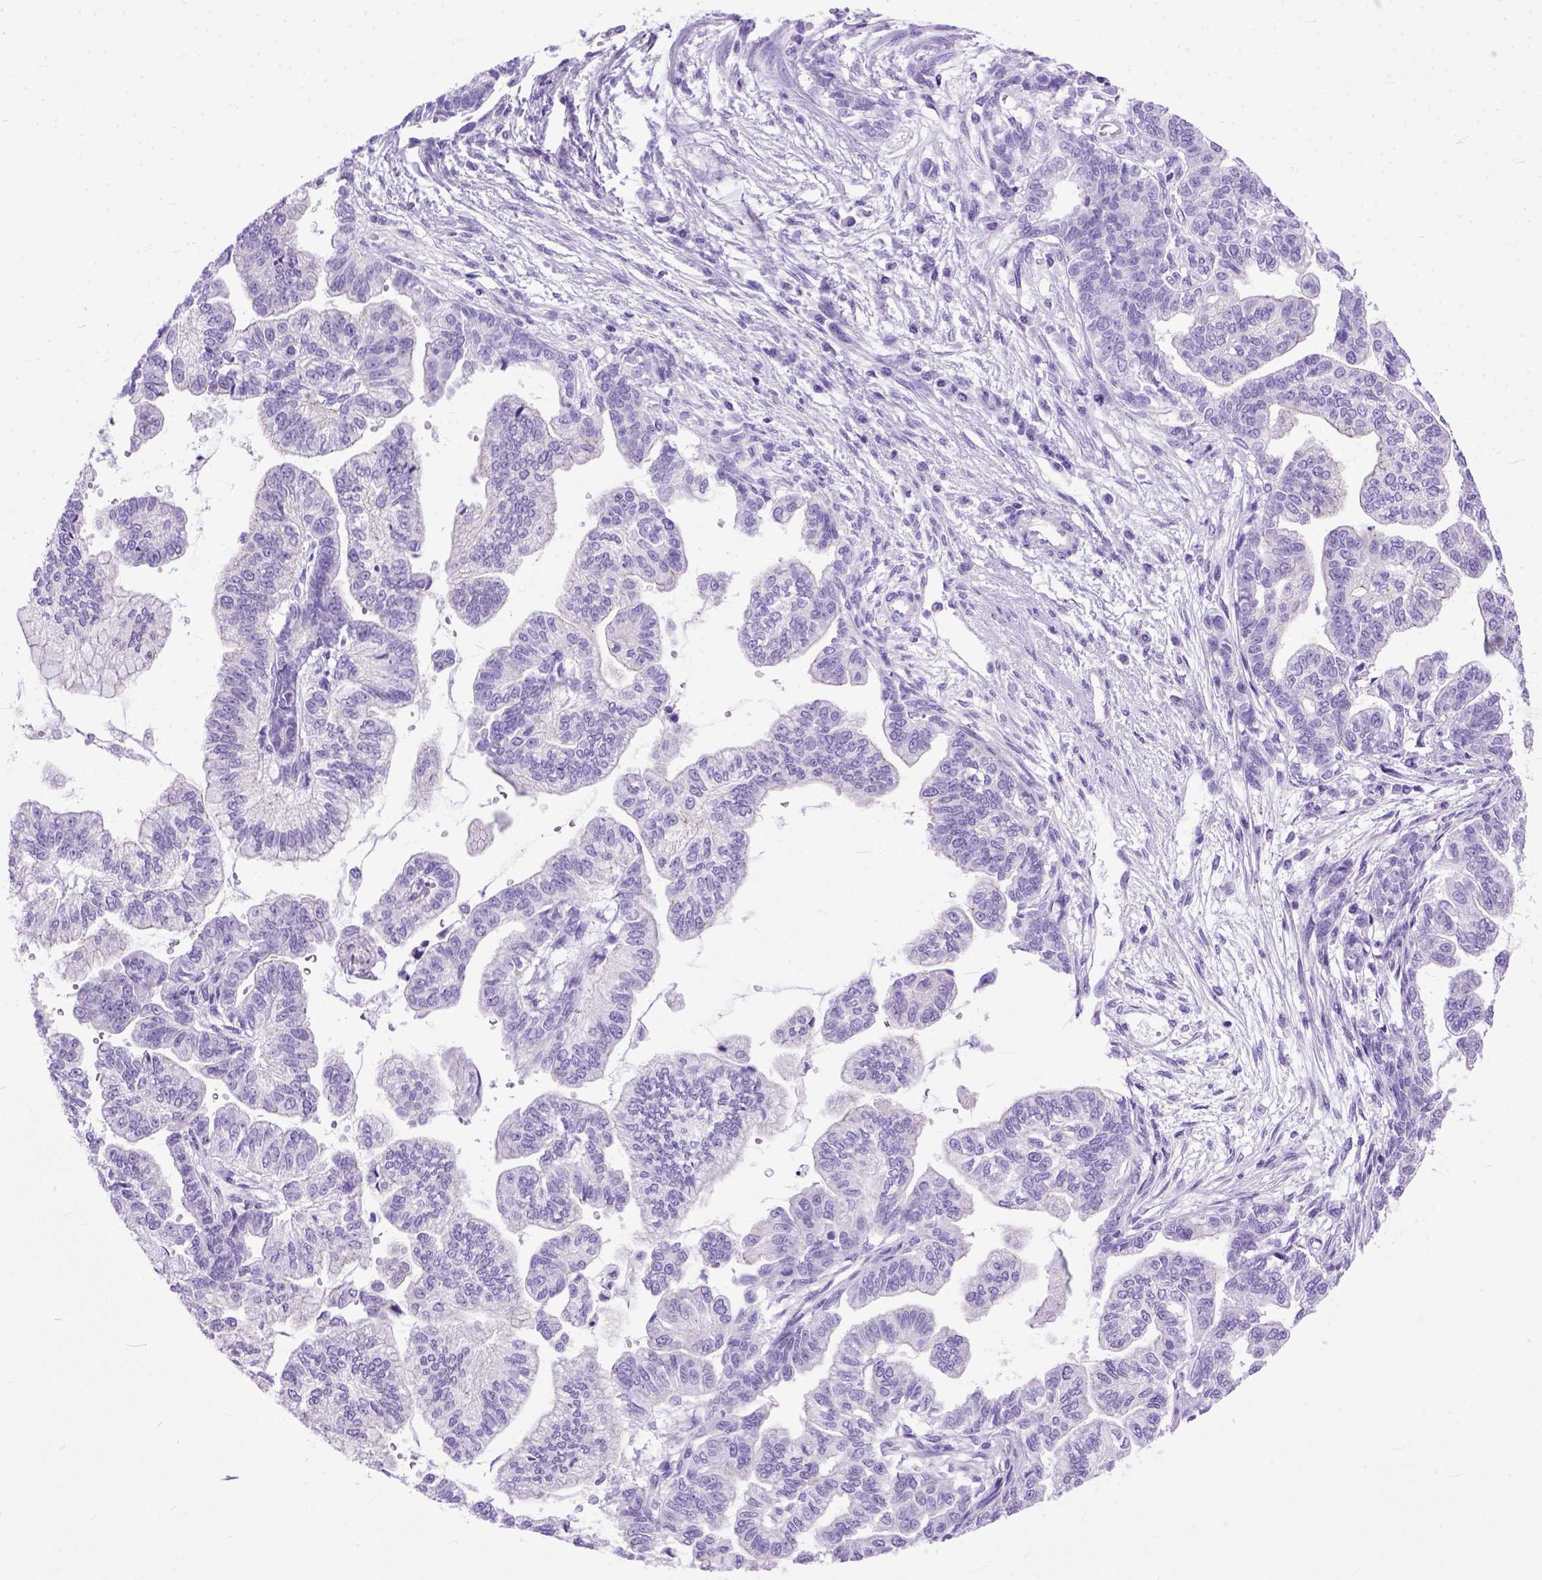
{"staining": {"intensity": "negative", "quantity": "none", "location": "none"}, "tissue": "stomach cancer", "cell_type": "Tumor cells", "image_type": "cancer", "snomed": [{"axis": "morphology", "description": "Adenocarcinoma, NOS"}, {"axis": "topography", "description": "Stomach"}], "caption": "An immunohistochemistry (IHC) histopathology image of adenocarcinoma (stomach) is shown. There is no staining in tumor cells of adenocarcinoma (stomach). (DAB immunohistochemistry with hematoxylin counter stain).", "gene": "GNGT1", "patient": {"sex": "male", "age": 83}}